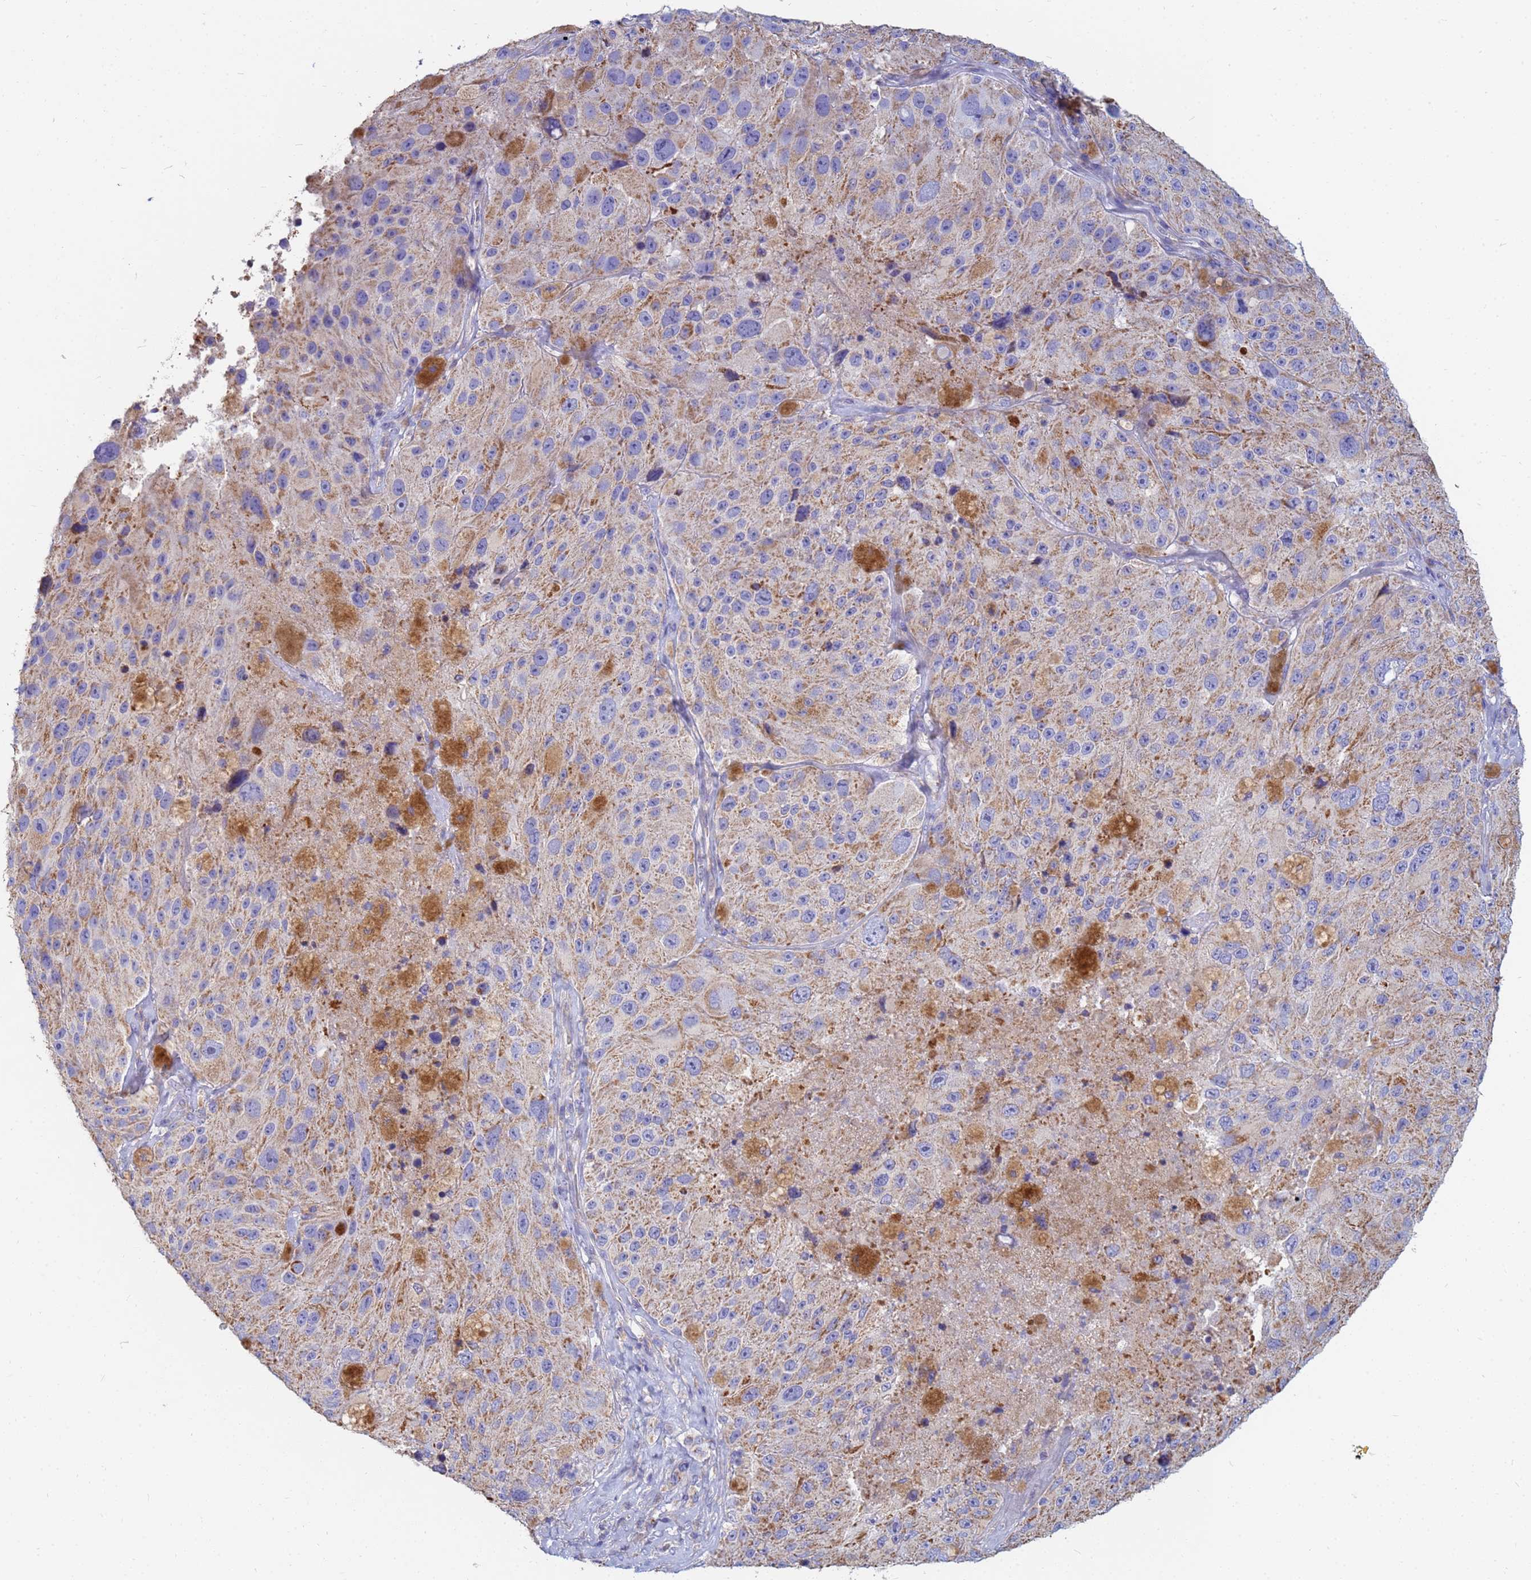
{"staining": {"intensity": "negative", "quantity": "none", "location": "none"}, "tissue": "melanoma", "cell_type": "Tumor cells", "image_type": "cancer", "snomed": [{"axis": "morphology", "description": "Malignant melanoma, Metastatic site"}, {"axis": "topography", "description": "Lymph node"}], "caption": "Protein analysis of melanoma reveals no significant expression in tumor cells. (DAB immunohistochemistry, high magnification).", "gene": "UQCRH", "patient": {"sex": "male", "age": 62}}